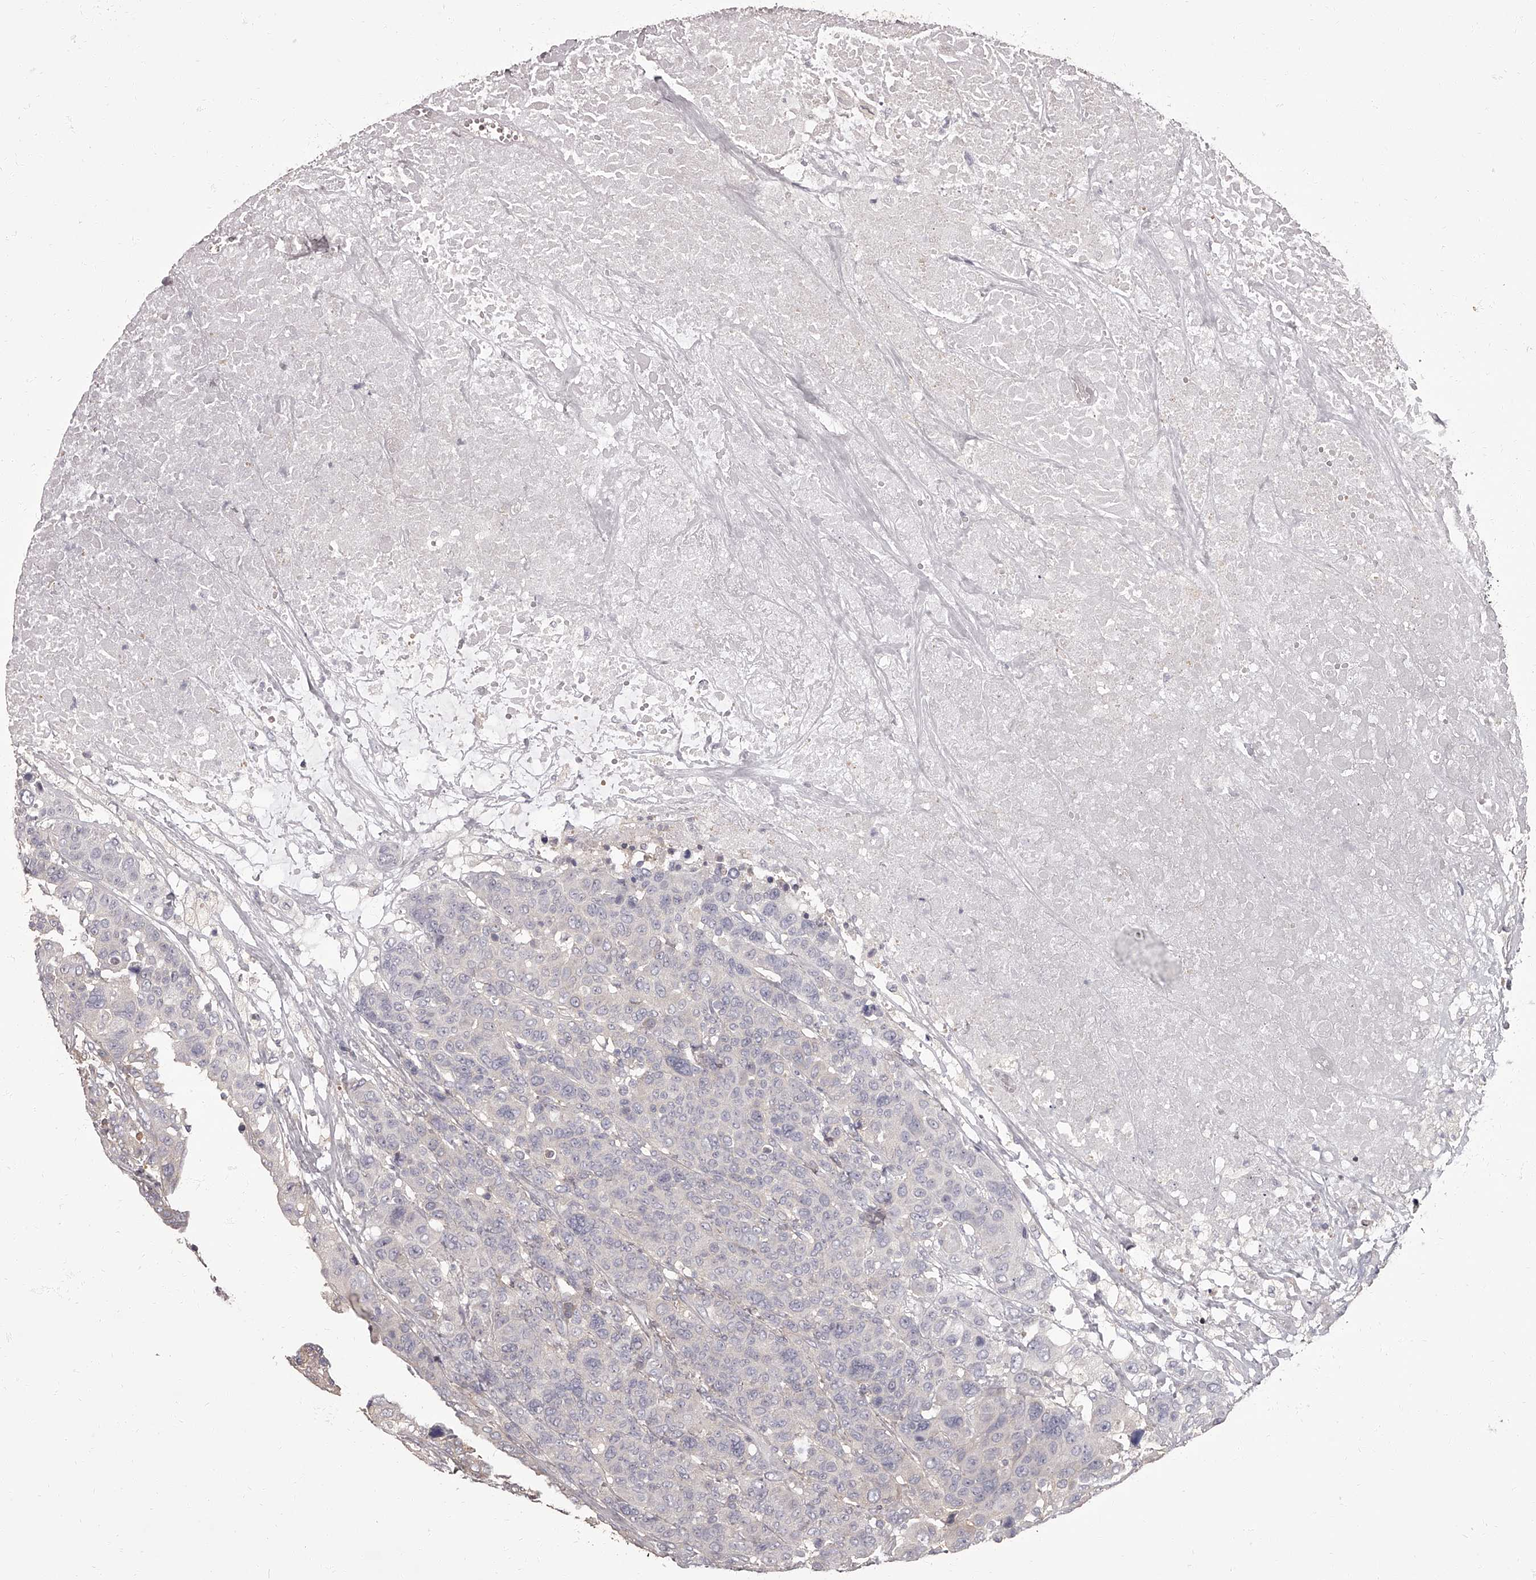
{"staining": {"intensity": "negative", "quantity": "none", "location": "none"}, "tissue": "breast cancer", "cell_type": "Tumor cells", "image_type": "cancer", "snomed": [{"axis": "morphology", "description": "Duct carcinoma"}, {"axis": "topography", "description": "Breast"}], "caption": "The micrograph demonstrates no significant expression in tumor cells of intraductal carcinoma (breast).", "gene": "APEH", "patient": {"sex": "female", "age": 37}}